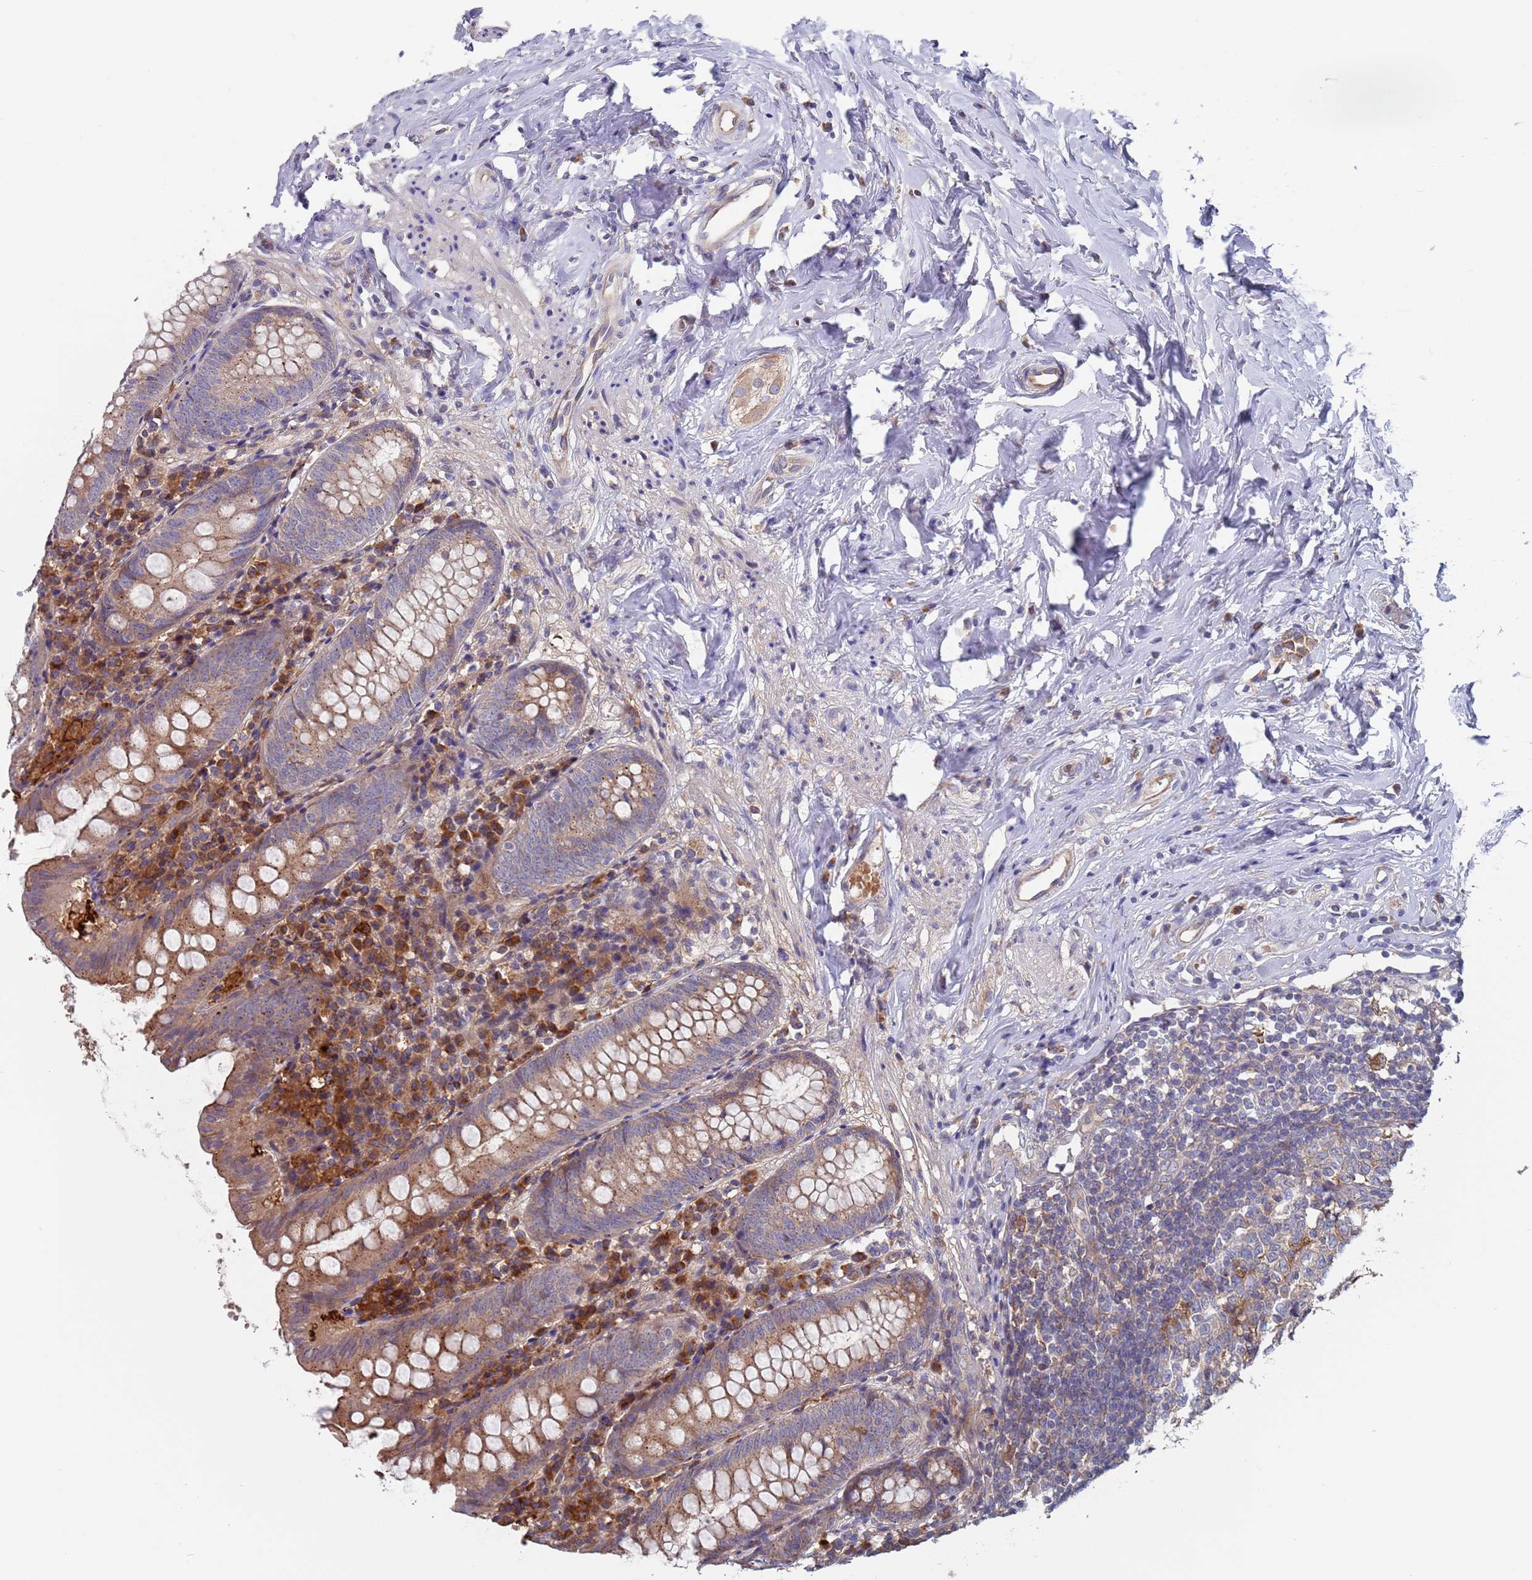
{"staining": {"intensity": "weak", "quantity": "25%-75%", "location": "cytoplasmic/membranous"}, "tissue": "appendix", "cell_type": "Glandular cells", "image_type": "normal", "snomed": [{"axis": "morphology", "description": "Normal tissue, NOS"}, {"axis": "topography", "description": "Appendix"}], "caption": "Appendix was stained to show a protein in brown. There is low levels of weak cytoplasmic/membranous expression in about 25%-75% of glandular cells.", "gene": "MALRD1", "patient": {"sex": "female", "age": 54}}